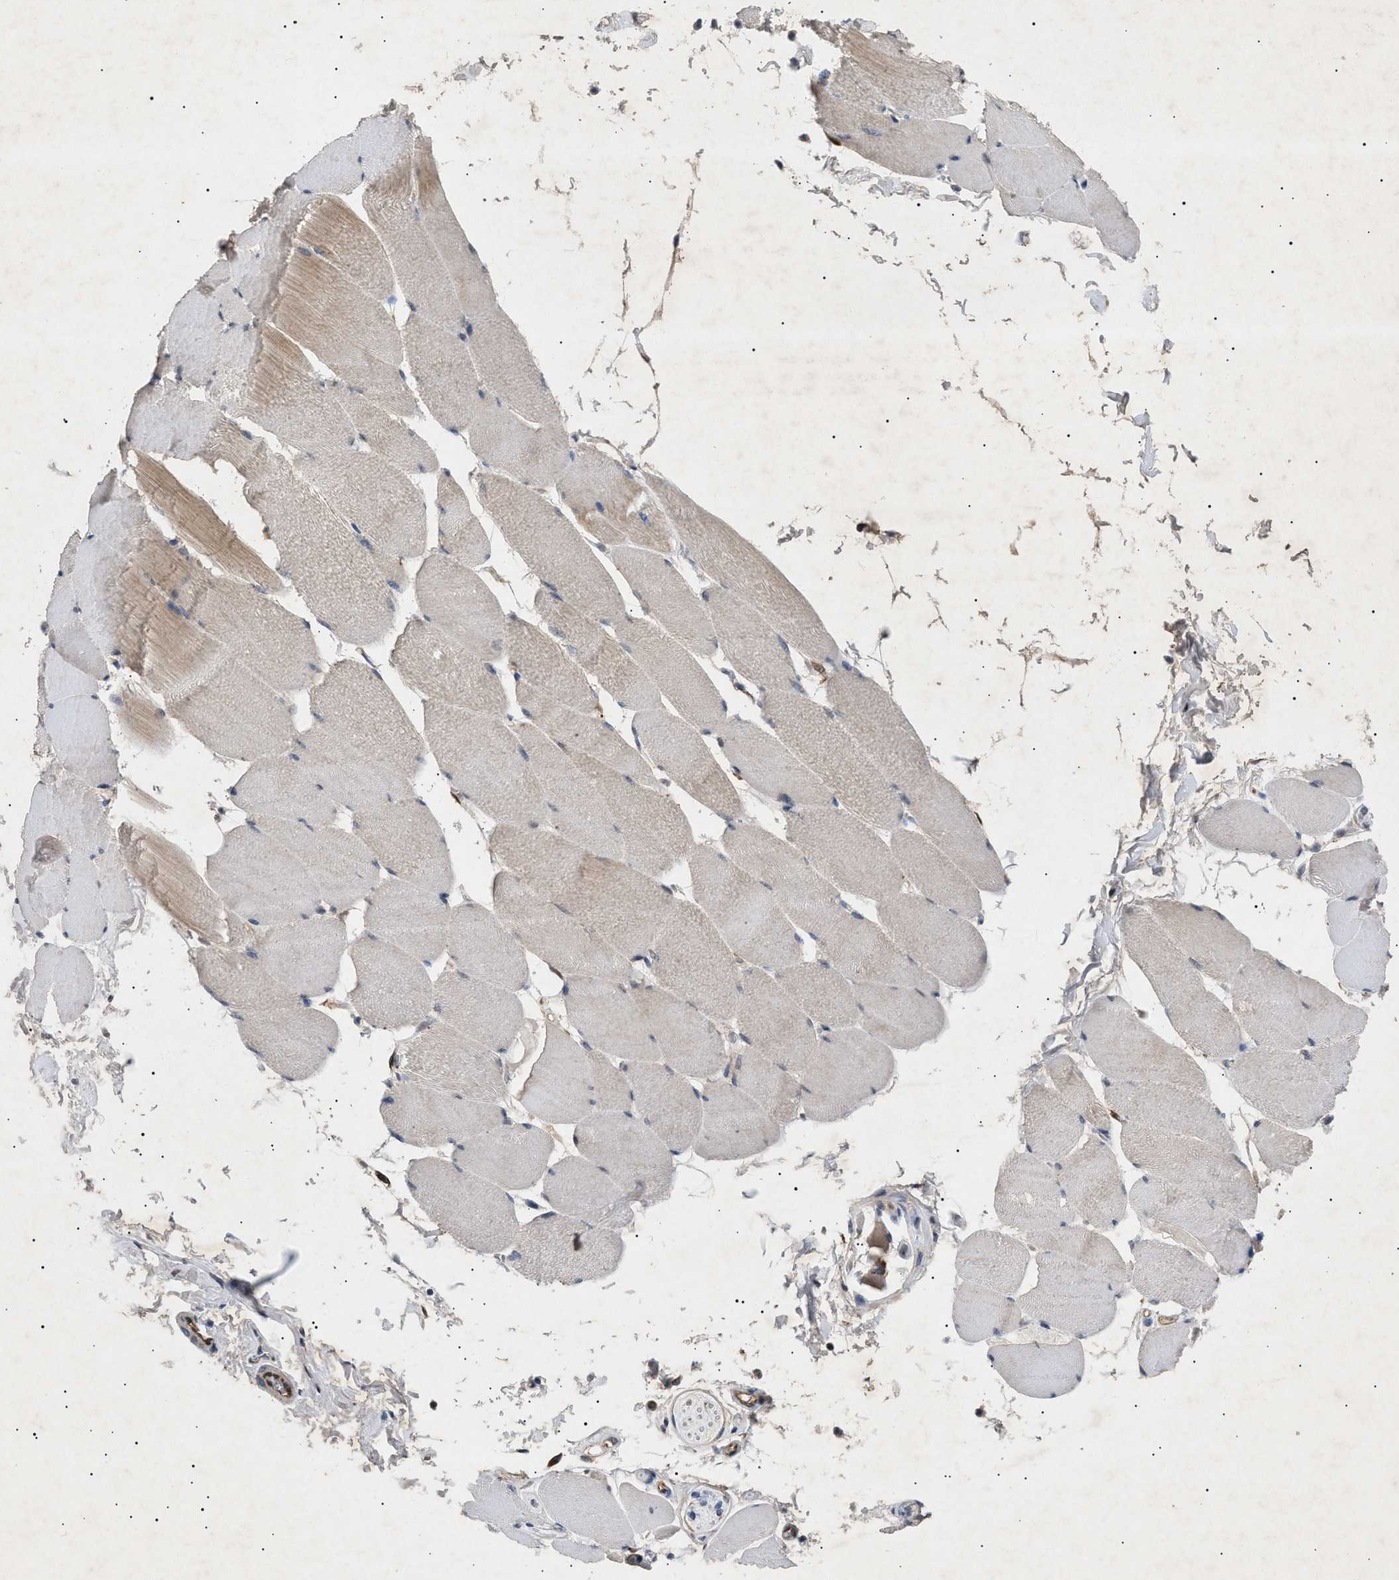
{"staining": {"intensity": "moderate", "quantity": "<25%", "location": "cytoplasmic/membranous"}, "tissue": "skeletal muscle", "cell_type": "Myocytes", "image_type": "normal", "snomed": [{"axis": "morphology", "description": "Normal tissue, NOS"}, {"axis": "topography", "description": "Skeletal muscle"}], "caption": "DAB (3,3'-diaminobenzidine) immunohistochemical staining of unremarkable human skeletal muscle displays moderate cytoplasmic/membranous protein expression in about <25% of myocytes. The staining was performed using DAB to visualize the protein expression in brown, while the nuclei were stained in blue with hematoxylin (Magnification: 20x).", "gene": "SIRT5", "patient": {"sex": "male", "age": 62}}